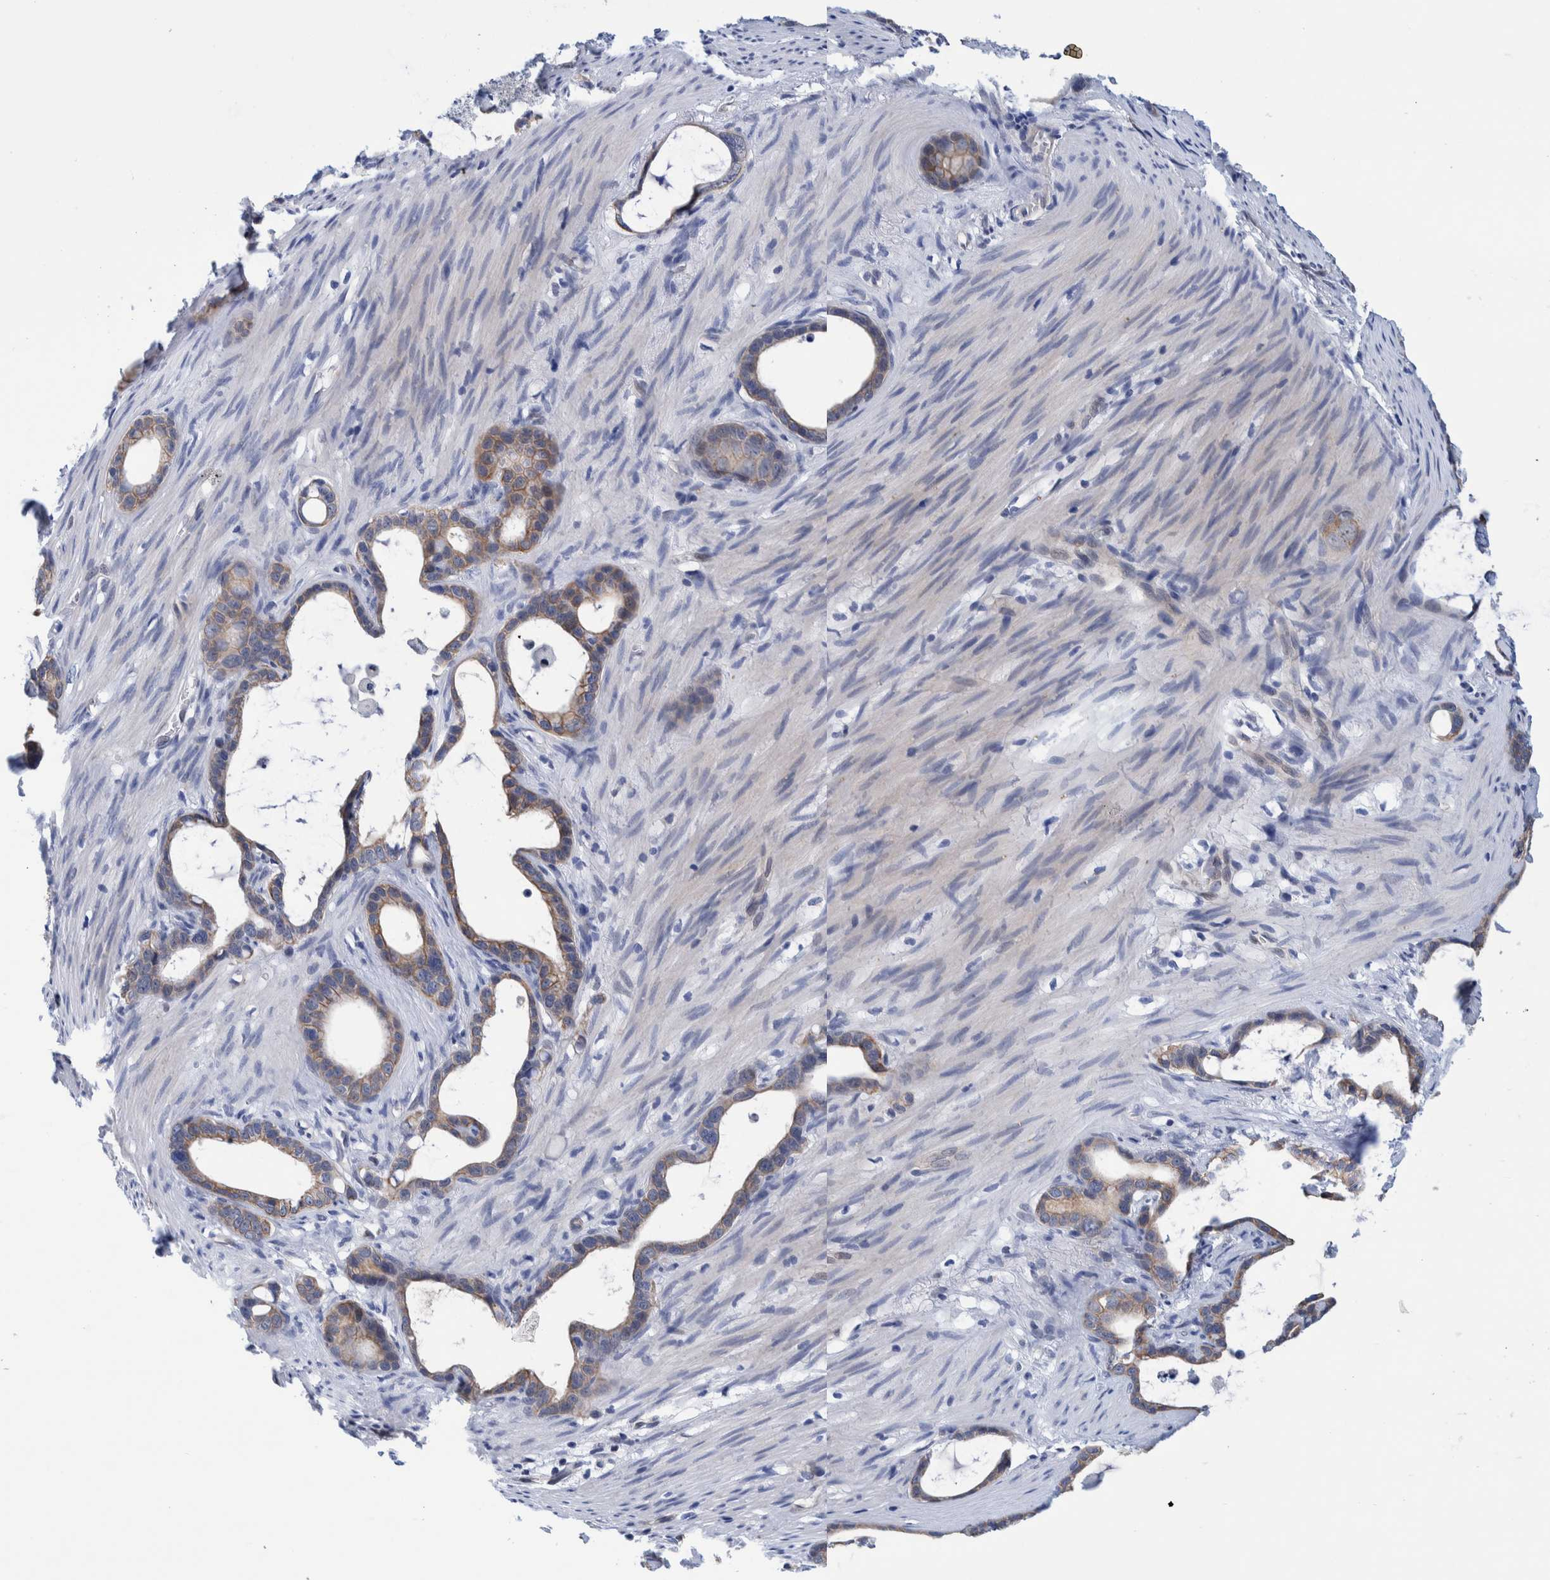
{"staining": {"intensity": "moderate", "quantity": ">75%", "location": "cytoplasmic/membranous"}, "tissue": "stomach cancer", "cell_type": "Tumor cells", "image_type": "cancer", "snomed": [{"axis": "morphology", "description": "Adenocarcinoma, NOS"}, {"axis": "topography", "description": "Stomach"}], "caption": "Moderate cytoplasmic/membranous staining for a protein is seen in approximately >75% of tumor cells of adenocarcinoma (stomach) using immunohistochemistry (IHC).", "gene": "PFAS", "patient": {"sex": "female", "age": 75}}